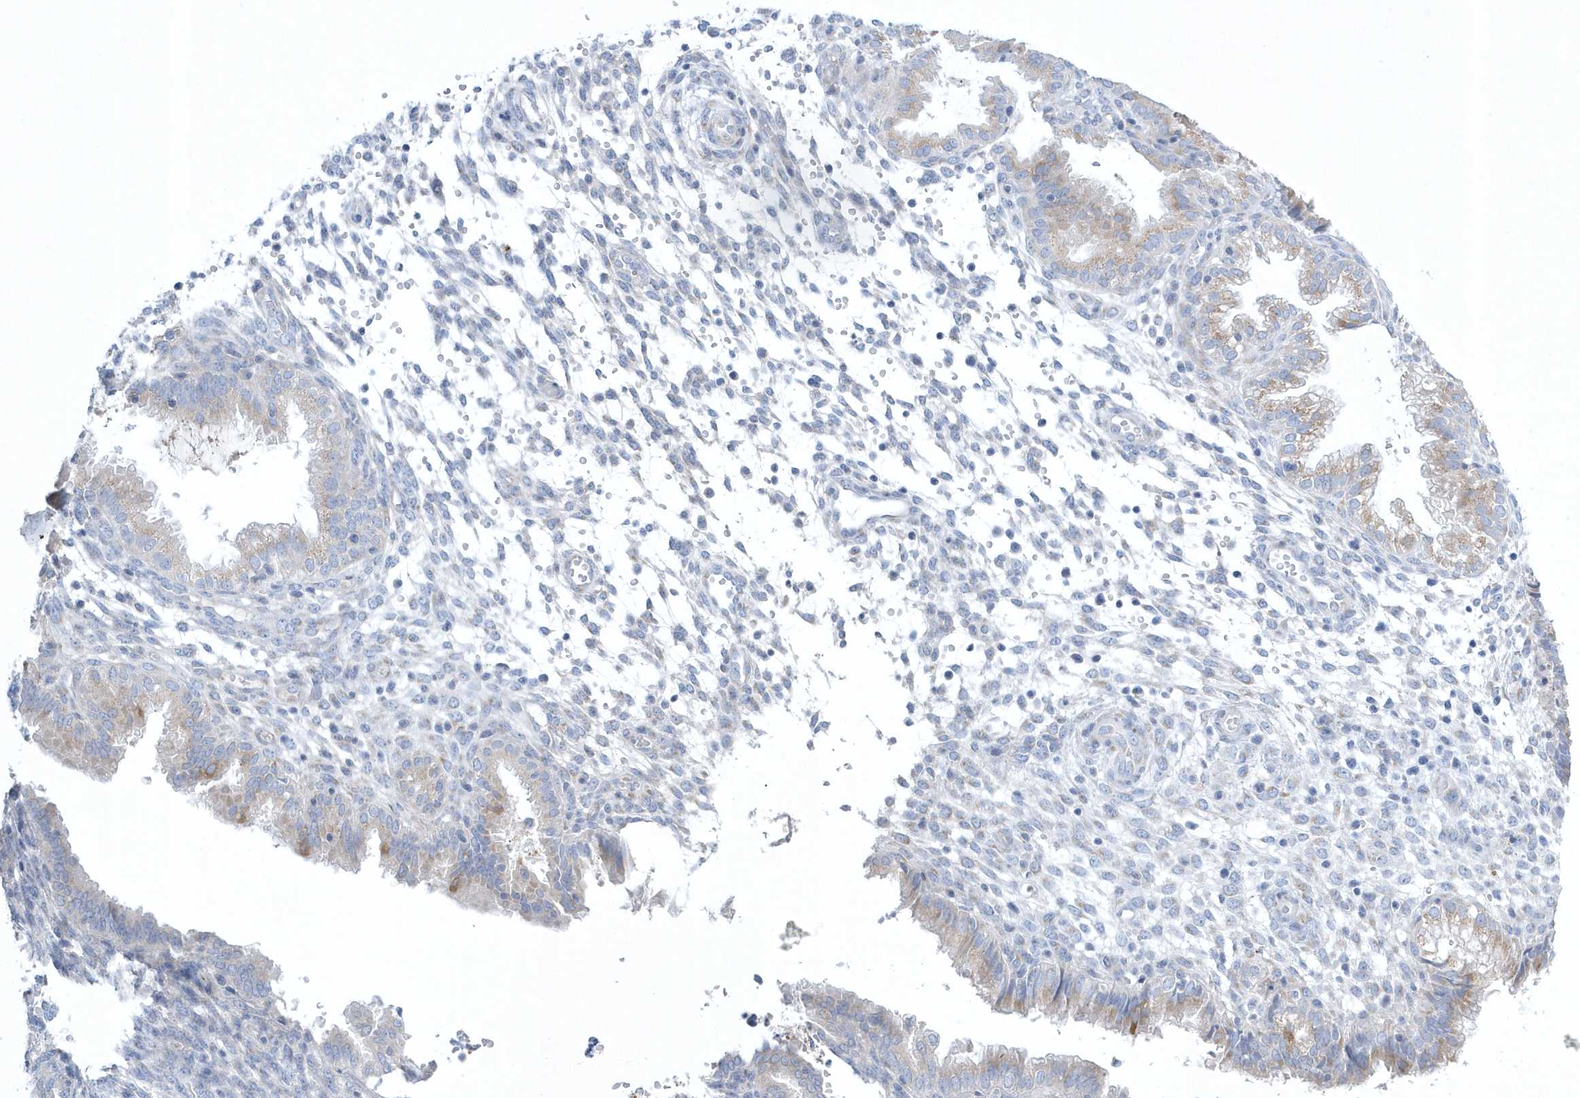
{"staining": {"intensity": "negative", "quantity": "none", "location": "none"}, "tissue": "endometrium", "cell_type": "Cells in endometrial stroma", "image_type": "normal", "snomed": [{"axis": "morphology", "description": "Normal tissue, NOS"}, {"axis": "topography", "description": "Endometrium"}], "caption": "There is no significant expression in cells in endometrial stroma of endometrium. Brightfield microscopy of immunohistochemistry (IHC) stained with DAB (3,3'-diaminobenzidine) (brown) and hematoxylin (blue), captured at high magnification.", "gene": "SPATA18", "patient": {"sex": "female", "age": 33}}